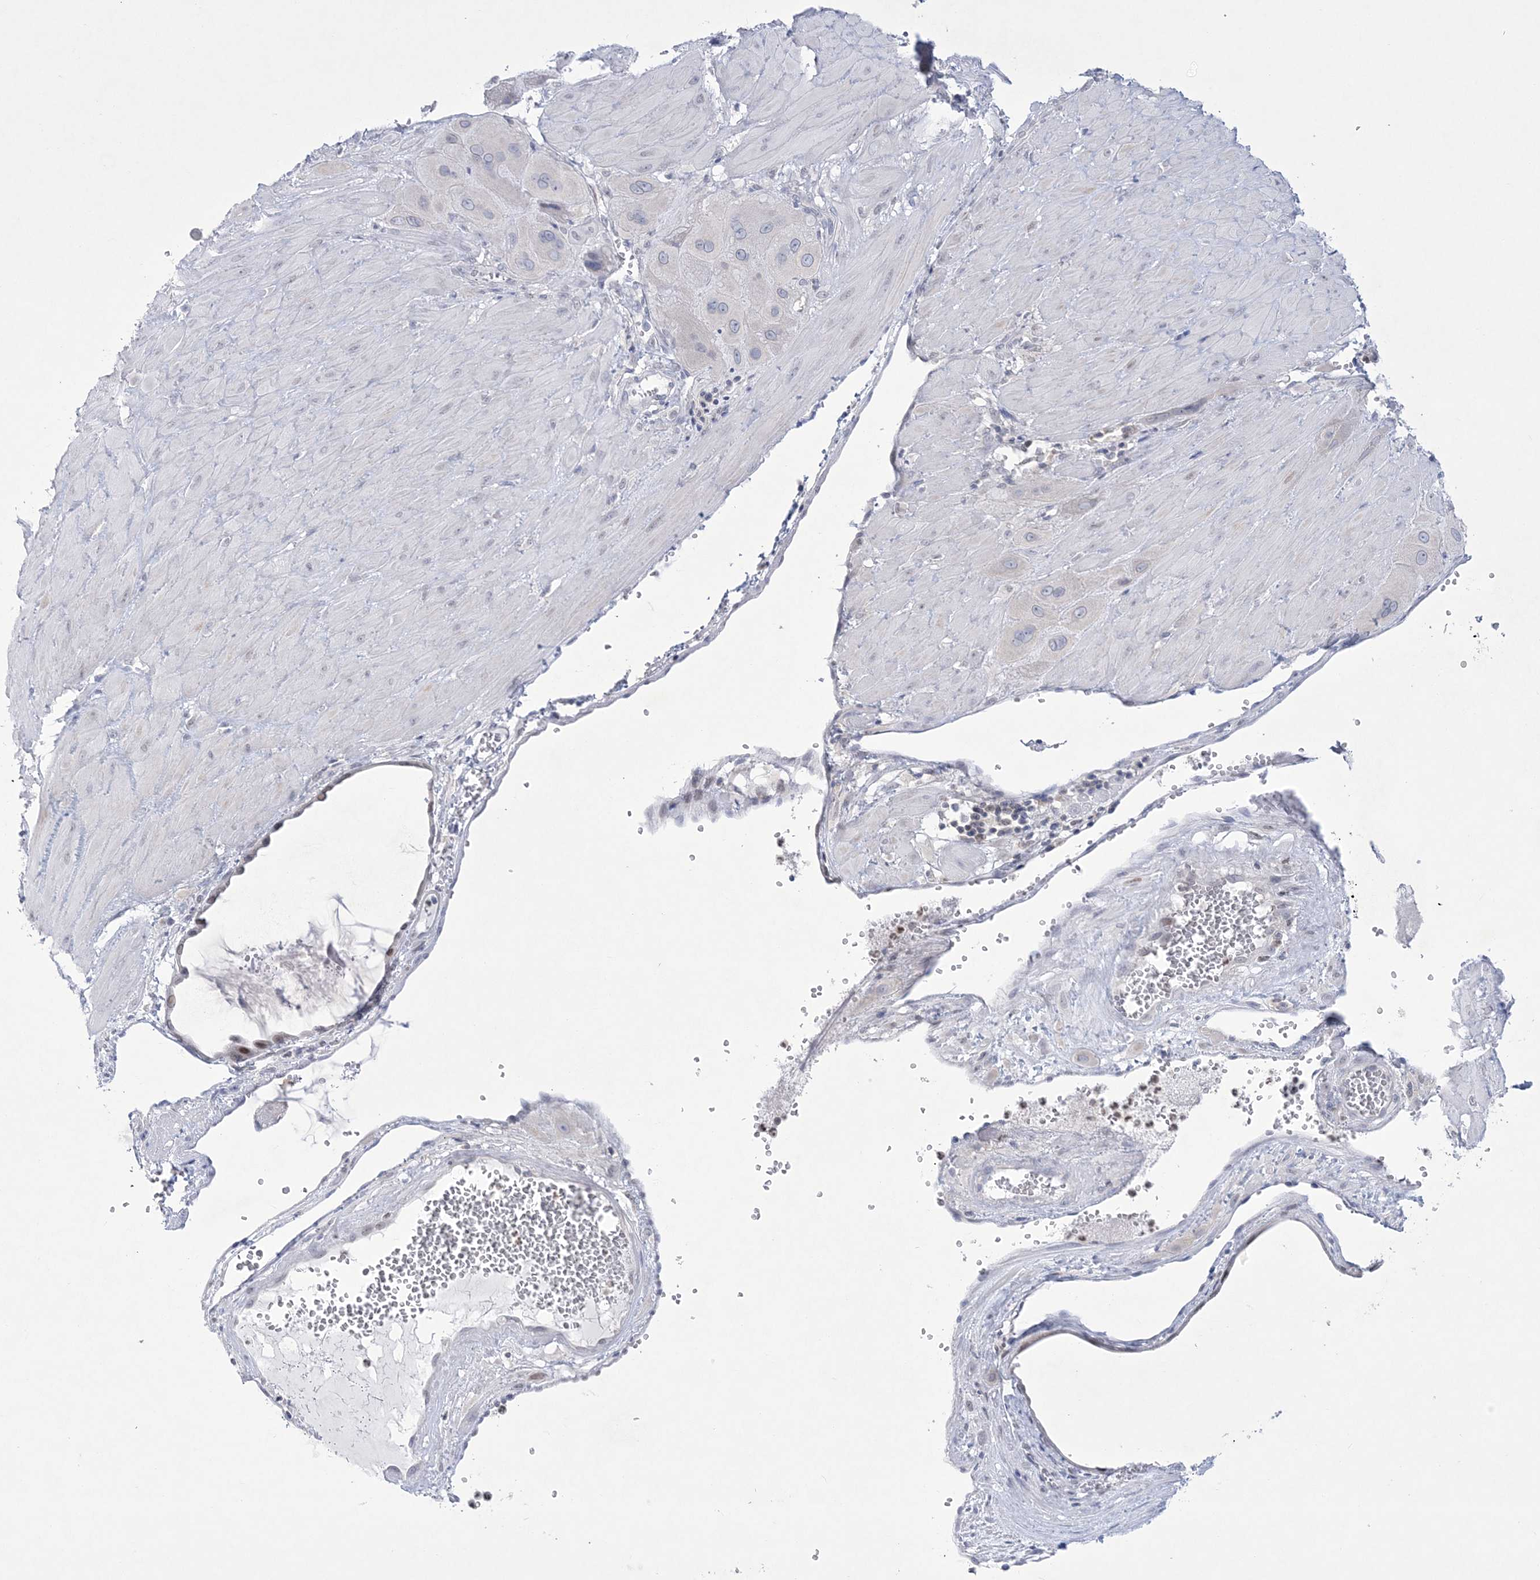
{"staining": {"intensity": "negative", "quantity": "none", "location": "none"}, "tissue": "cervical cancer", "cell_type": "Tumor cells", "image_type": "cancer", "snomed": [{"axis": "morphology", "description": "Squamous cell carcinoma, NOS"}, {"axis": "topography", "description": "Cervix"}], "caption": "Immunohistochemical staining of human cervical cancer demonstrates no significant positivity in tumor cells. (Brightfield microscopy of DAB (3,3'-diaminobenzidine) IHC at high magnification).", "gene": "WDR27", "patient": {"sex": "female", "age": 34}}